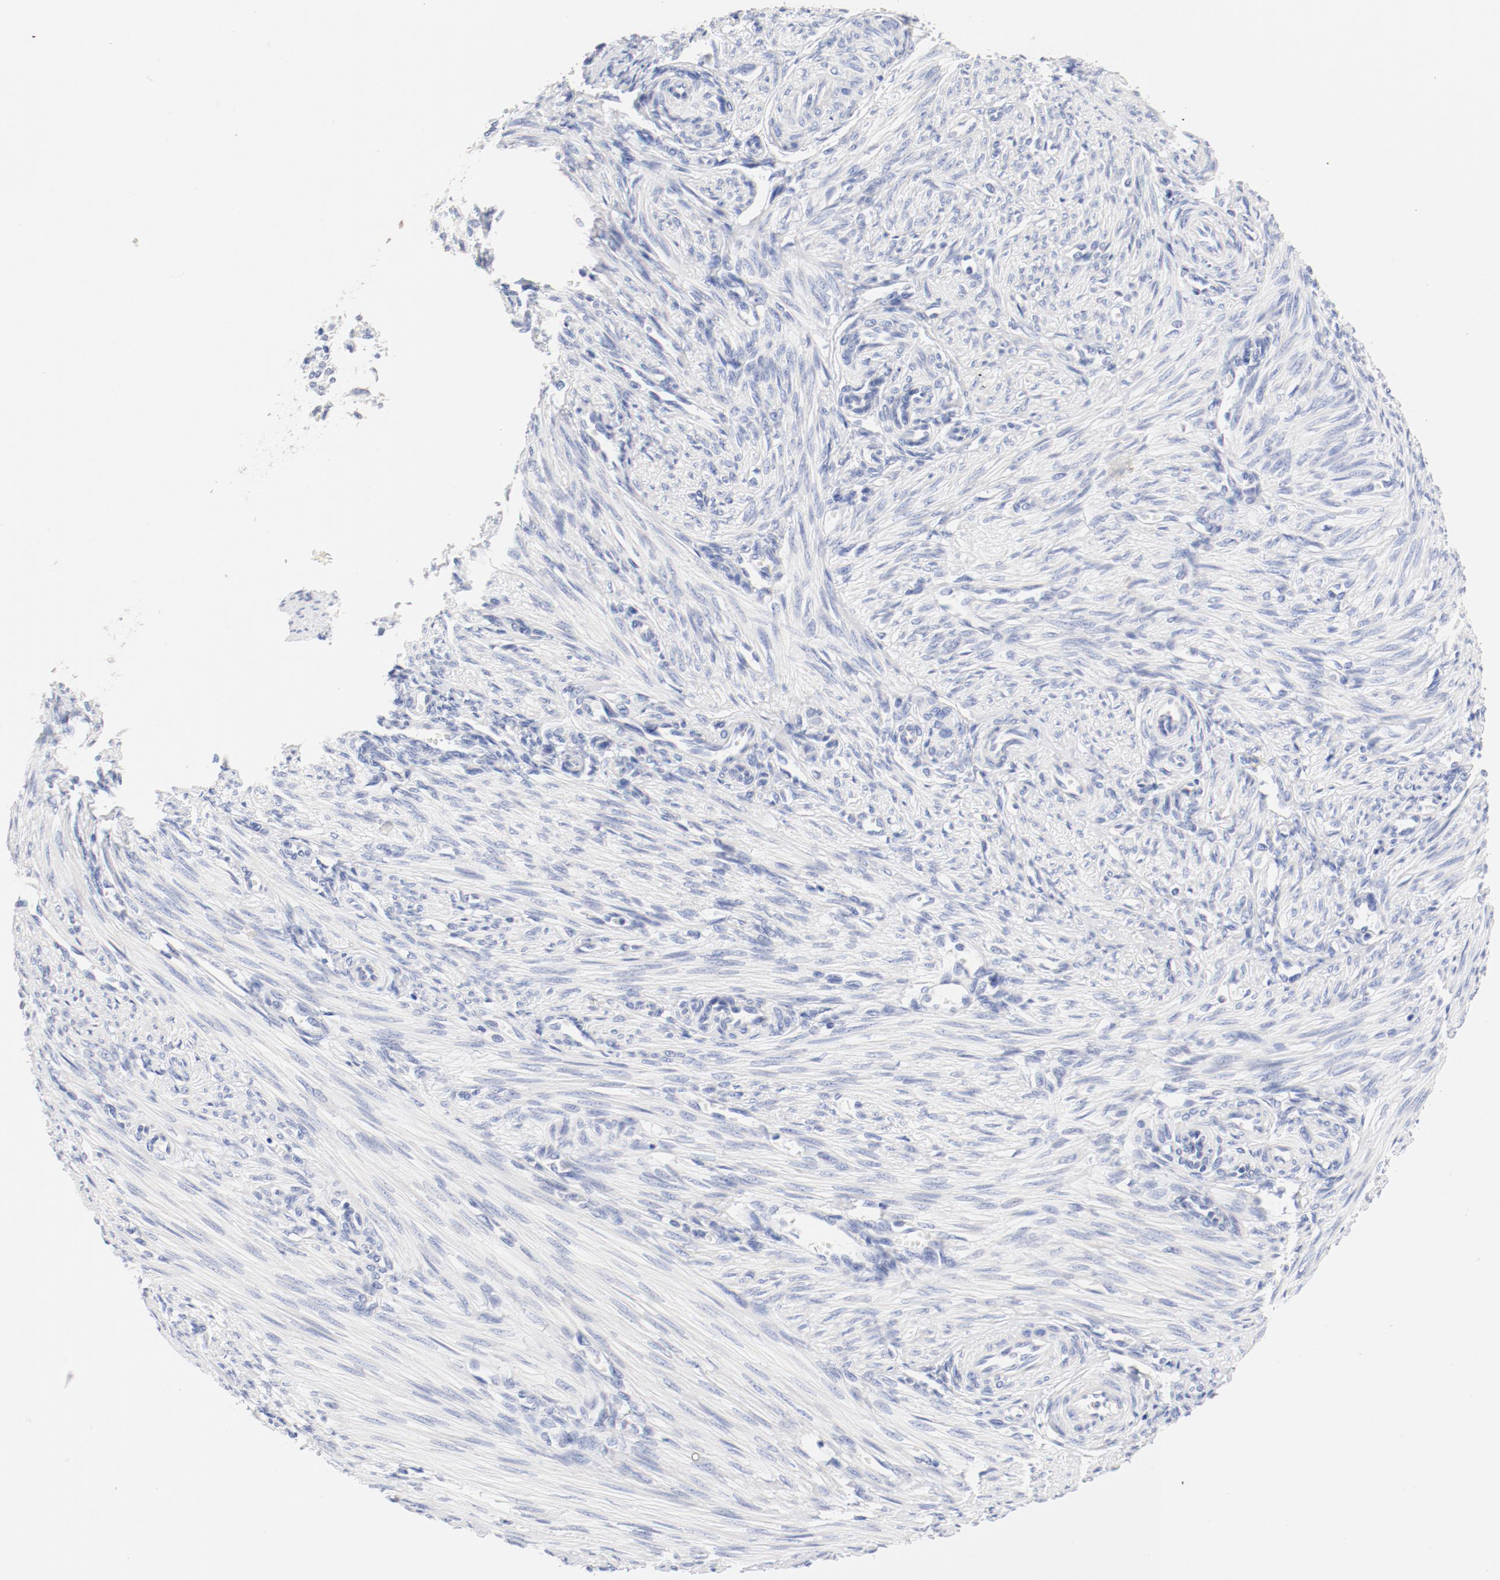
{"staining": {"intensity": "negative", "quantity": "none", "location": "none"}, "tissue": "endometrium", "cell_type": "Cells in endometrial stroma", "image_type": "normal", "snomed": [{"axis": "morphology", "description": "Normal tissue, NOS"}, {"axis": "topography", "description": "Endometrium"}], "caption": "Immunohistochemistry of unremarkable human endometrium exhibits no expression in cells in endometrial stroma. (Immunohistochemistry, brightfield microscopy, high magnification).", "gene": "HOMER1", "patient": {"sex": "female", "age": 27}}